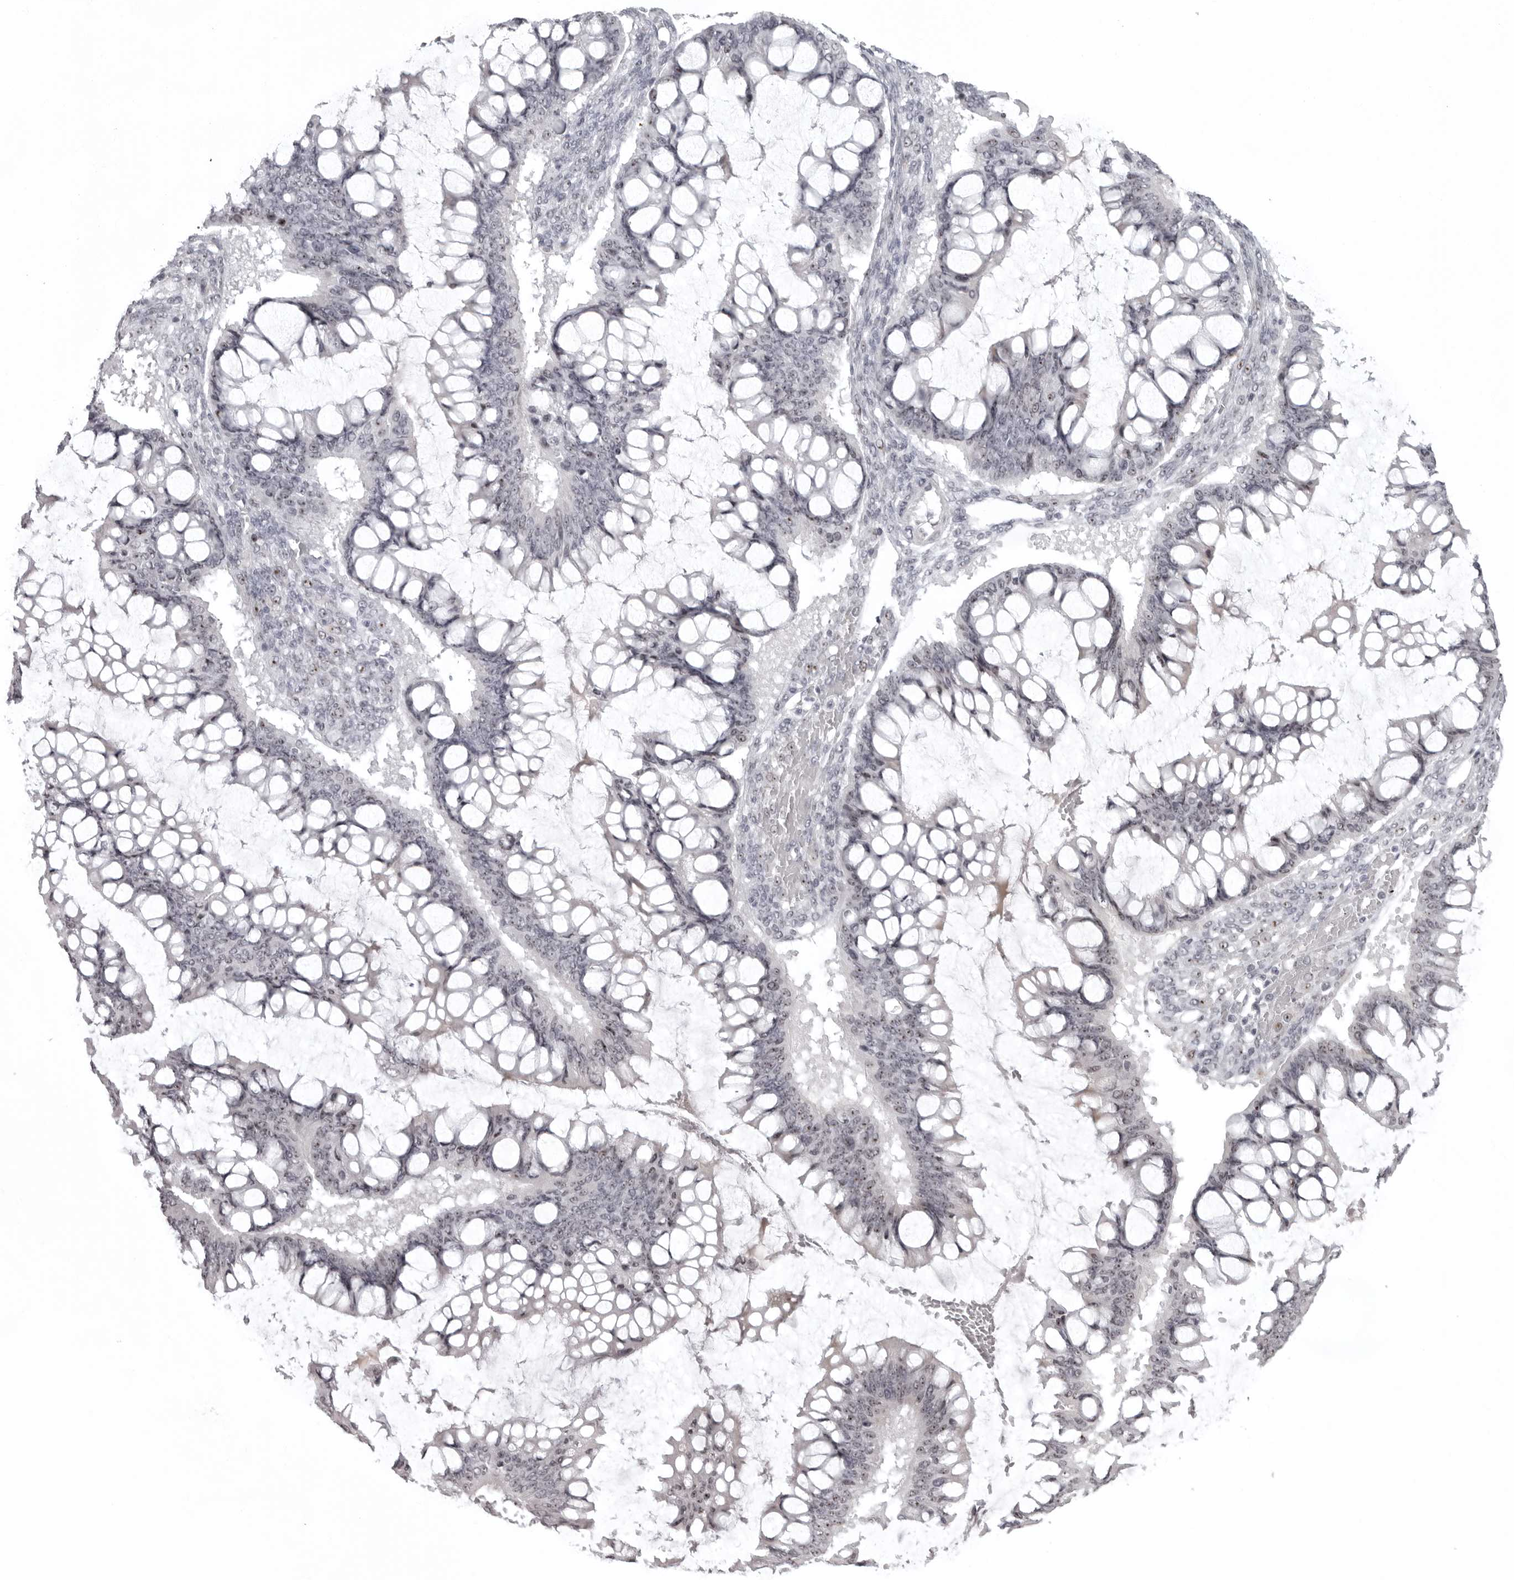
{"staining": {"intensity": "negative", "quantity": "none", "location": "none"}, "tissue": "ovarian cancer", "cell_type": "Tumor cells", "image_type": "cancer", "snomed": [{"axis": "morphology", "description": "Cystadenocarcinoma, mucinous, NOS"}, {"axis": "topography", "description": "Ovary"}], "caption": "Image shows no significant protein positivity in tumor cells of ovarian cancer (mucinous cystadenocarcinoma). The staining was performed using DAB to visualize the protein expression in brown, while the nuclei were stained in blue with hematoxylin (Magnification: 20x).", "gene": "HELZ", "patient": {"sex": "female", "age": 73}}